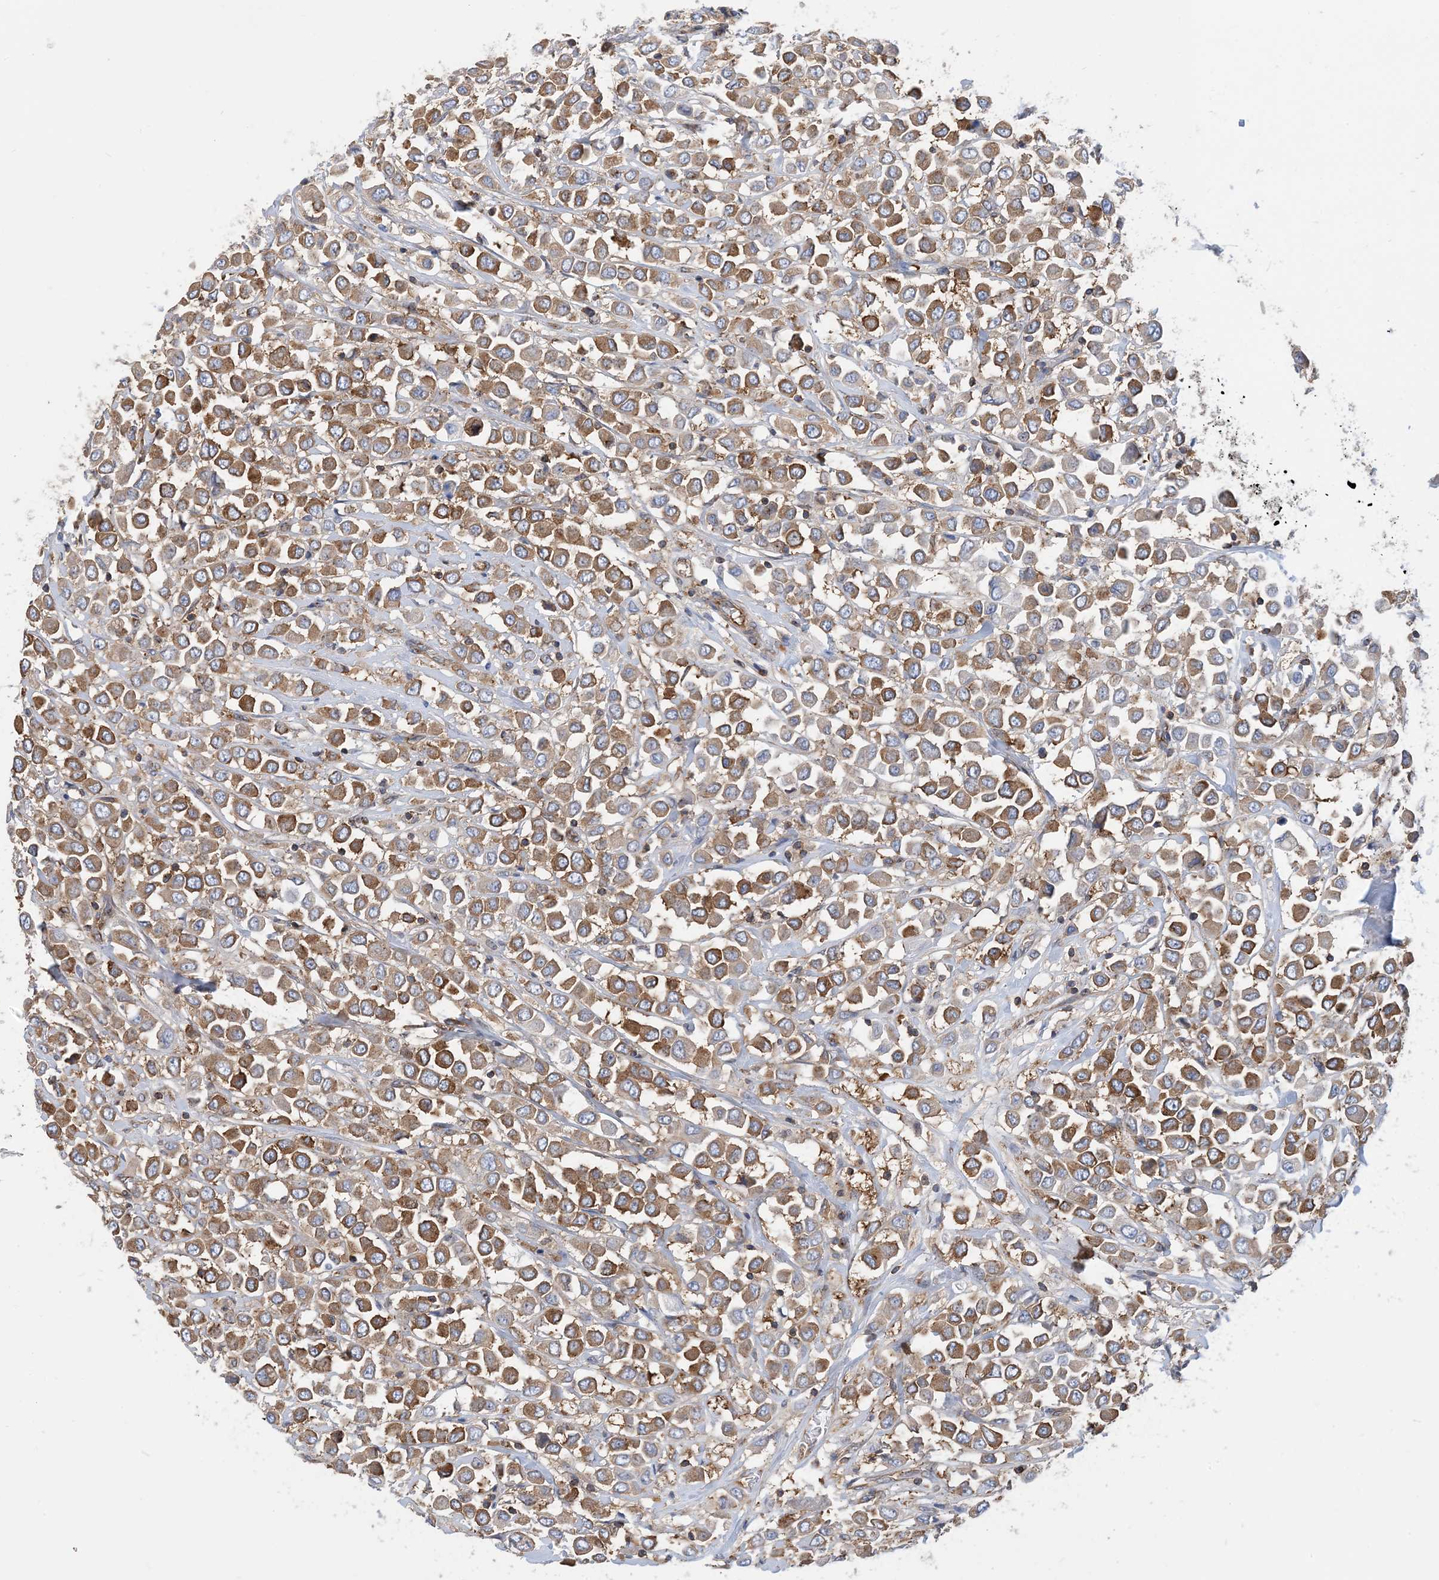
{"staining": {"intensity": "moderate", "quantity": ">75%", "location": "cytoplasmic/membranous"}, "tissue": "breast cancer", "cell_type": "Tumor cells", "image_type": "cancer", "snomed": [{"axis": "morphology", "description": "Duct carcinoma"}, {"axis": "topography", "description": "Breast"}], "caption": "An image of human intraductal carcinoma (breast) stained for a protein shows moderate cytoplasmic/membranous brown staining in tumor cells. (Brightfield microscopy of DAB IHC at high magnification).", "gene": "DYNC1LI1", "patient": {"sex": "female", "age": 61}}